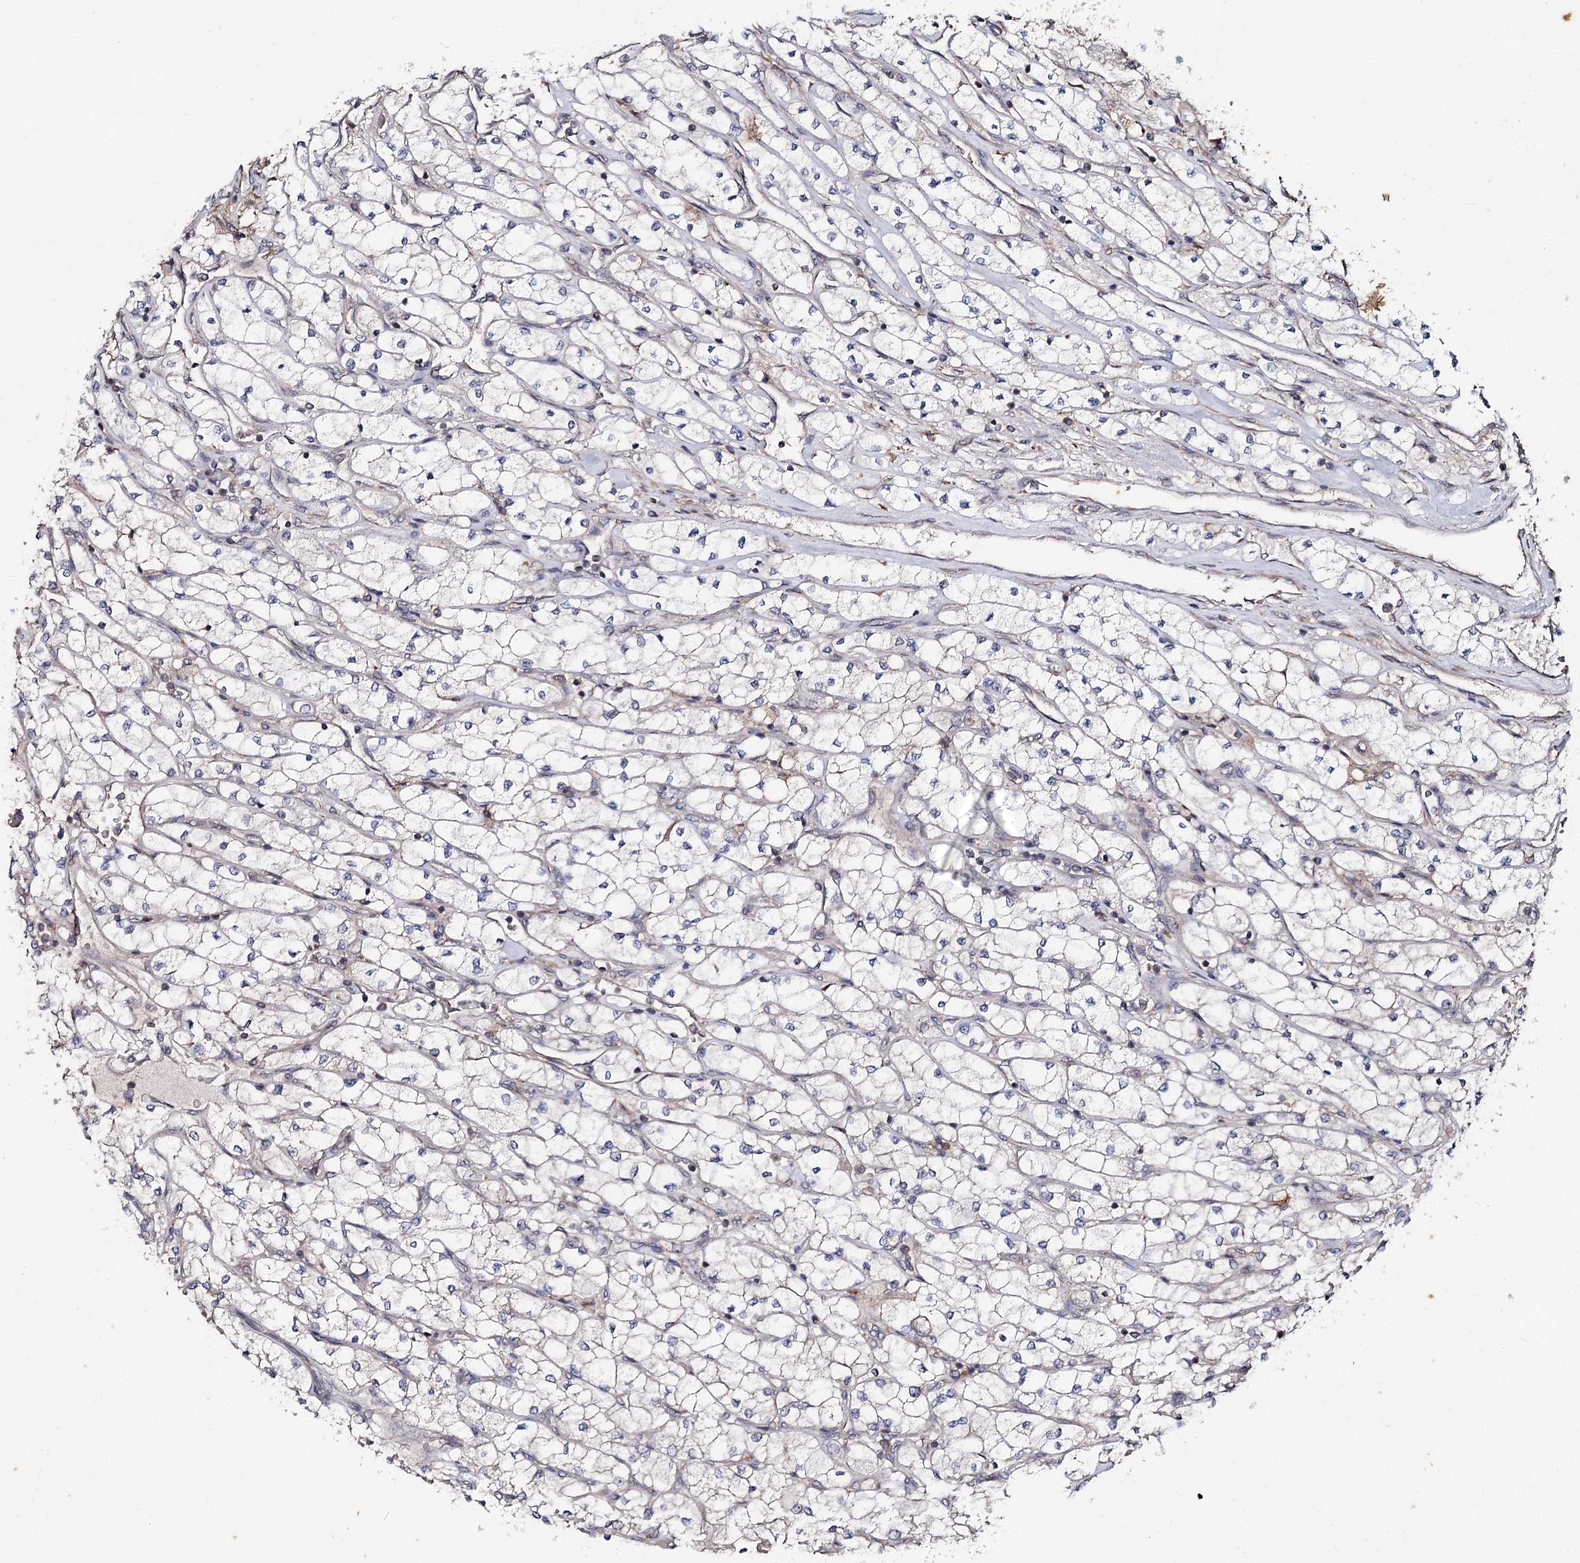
{"staining": {"intensity": "negative", "quantity": "none", "location": "none"}, "tissue": "renal cancer", "cell_type": "Tumor cells", "image_type": "cancer", "snomed": [{"axis": "morphology", "description": "Adenocarcinoma, NOS"}, {"axis": "topography", "description": "Kidney"}], "caption": "Adenocarcinoma (renal) stained for a protein using IHC exhibits no staining tumor cells.", "gene": "MINDY3", "patient": {"sex": "male", "age": 80}}